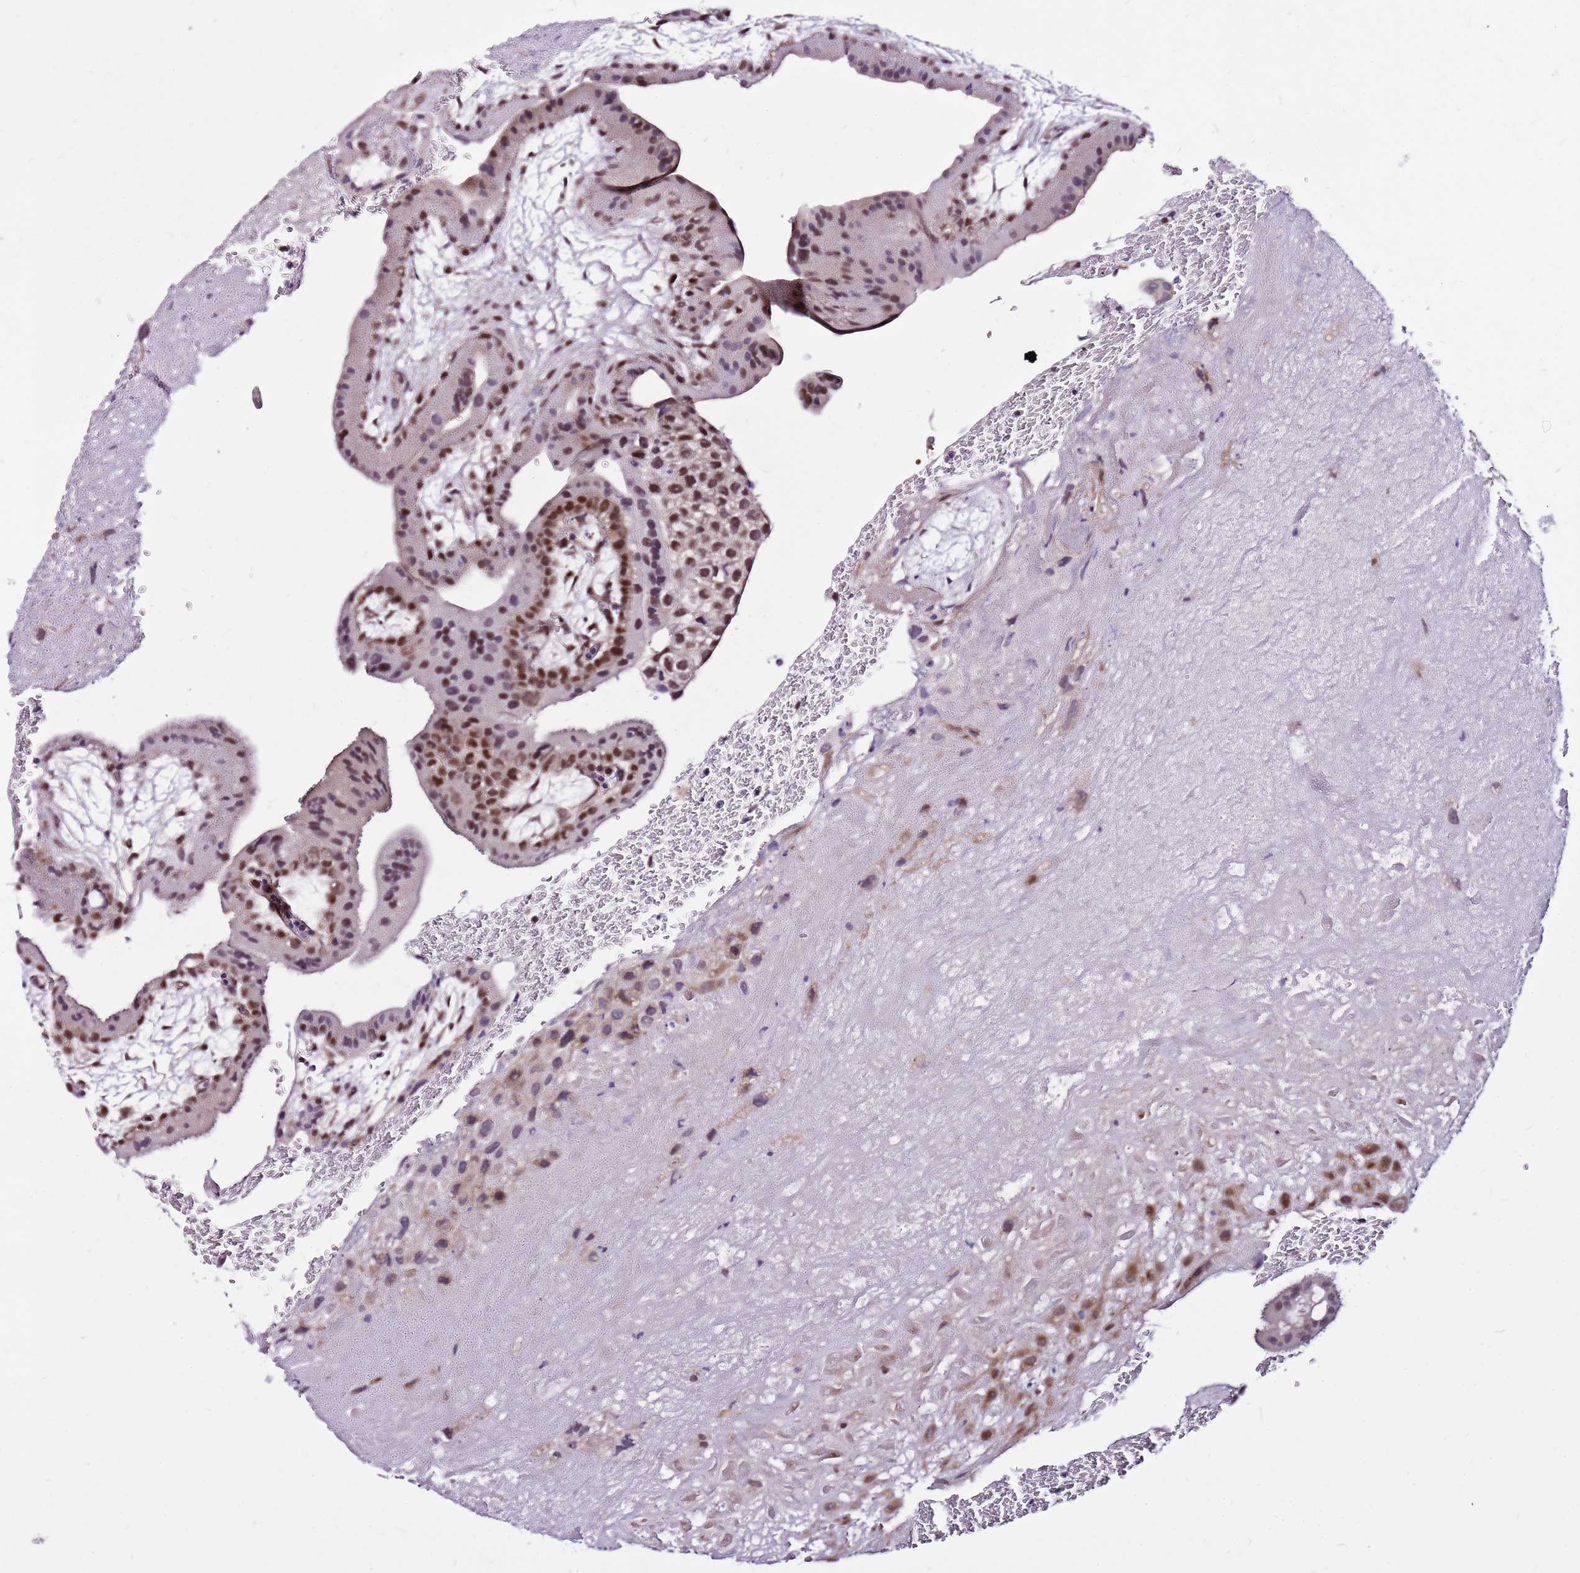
{"staining": {"intensity": "weak", "quantity": ">75%", "location": "cytoplasmic/membranous"}, "tissue": "placenta", "cell_type": "Decidual cells", "image_type": "normal", "snomed": [{"axis": "morphology", "description": "Normal tissue, NOS"}, {"axis": "topography", "description": "Placenta"}], "caption": "This histopathology image displays IHC staining of unremarkable placenta, with low weak cytoplasmic/membranous expression in approximately >75% of decidual cells.", "gene": "POLE3", "patient": {"sex": "female", "age": 35}}